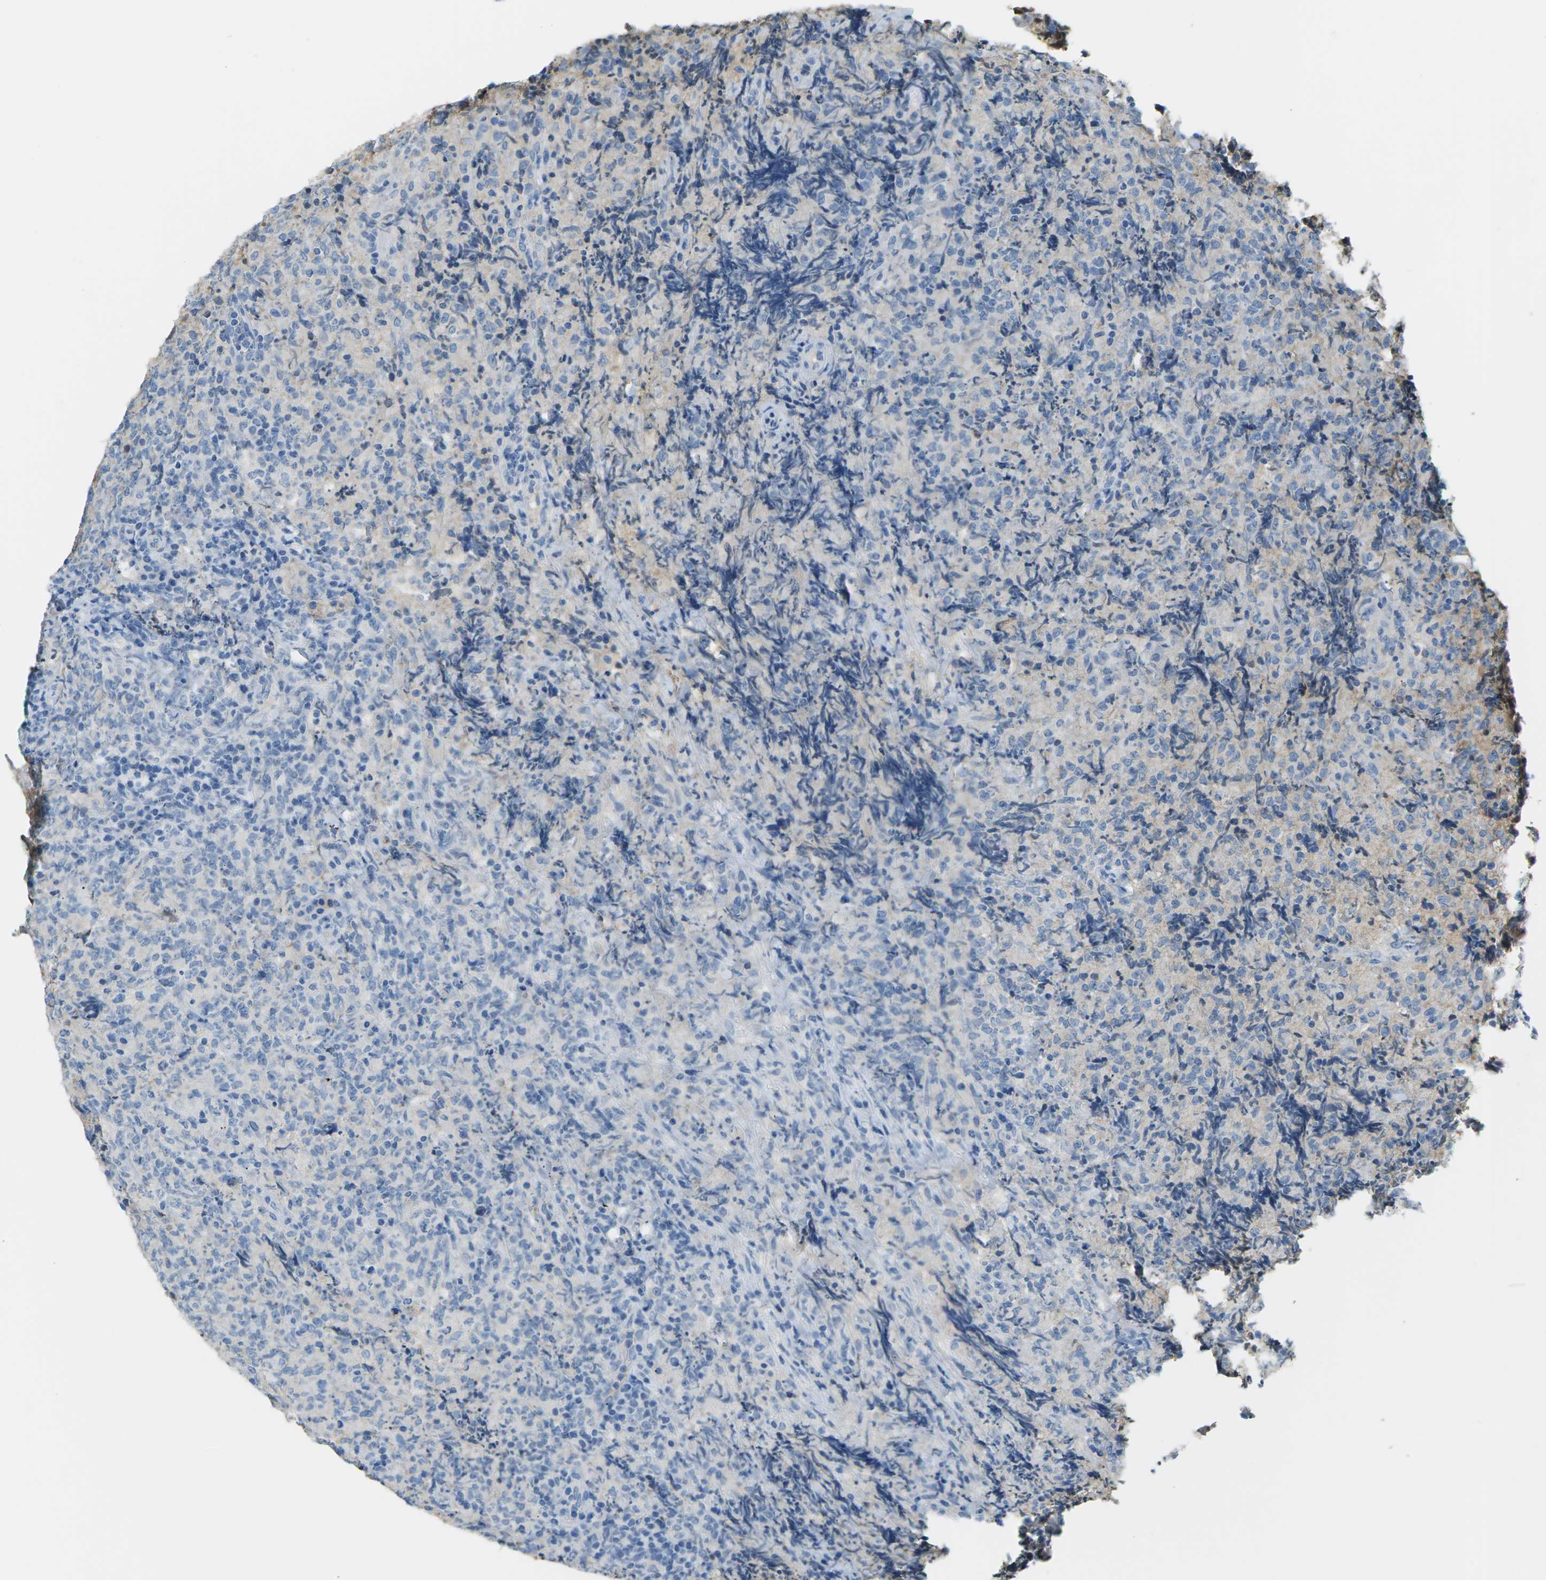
{"staining": {"intensity": "negative", "quantity": "none", "location": "none"}, "tissue": "lymphoma", "cell_type": "Tumor cells", "image_type": "cancer", "snomed": [{"axis": "morphology", "description": "Malignant lymphoma, non-Hodgkin's type, High grade"}, {"axis": "topography", "description": "Tonsil"}], "caption": "The micrograph shows no significant staining in tumor cells of malignant lymphoma, non-Hodgkin's type (high-grade).", "gene": "CFI", "patient": {"sex": "female", "age": 36}}